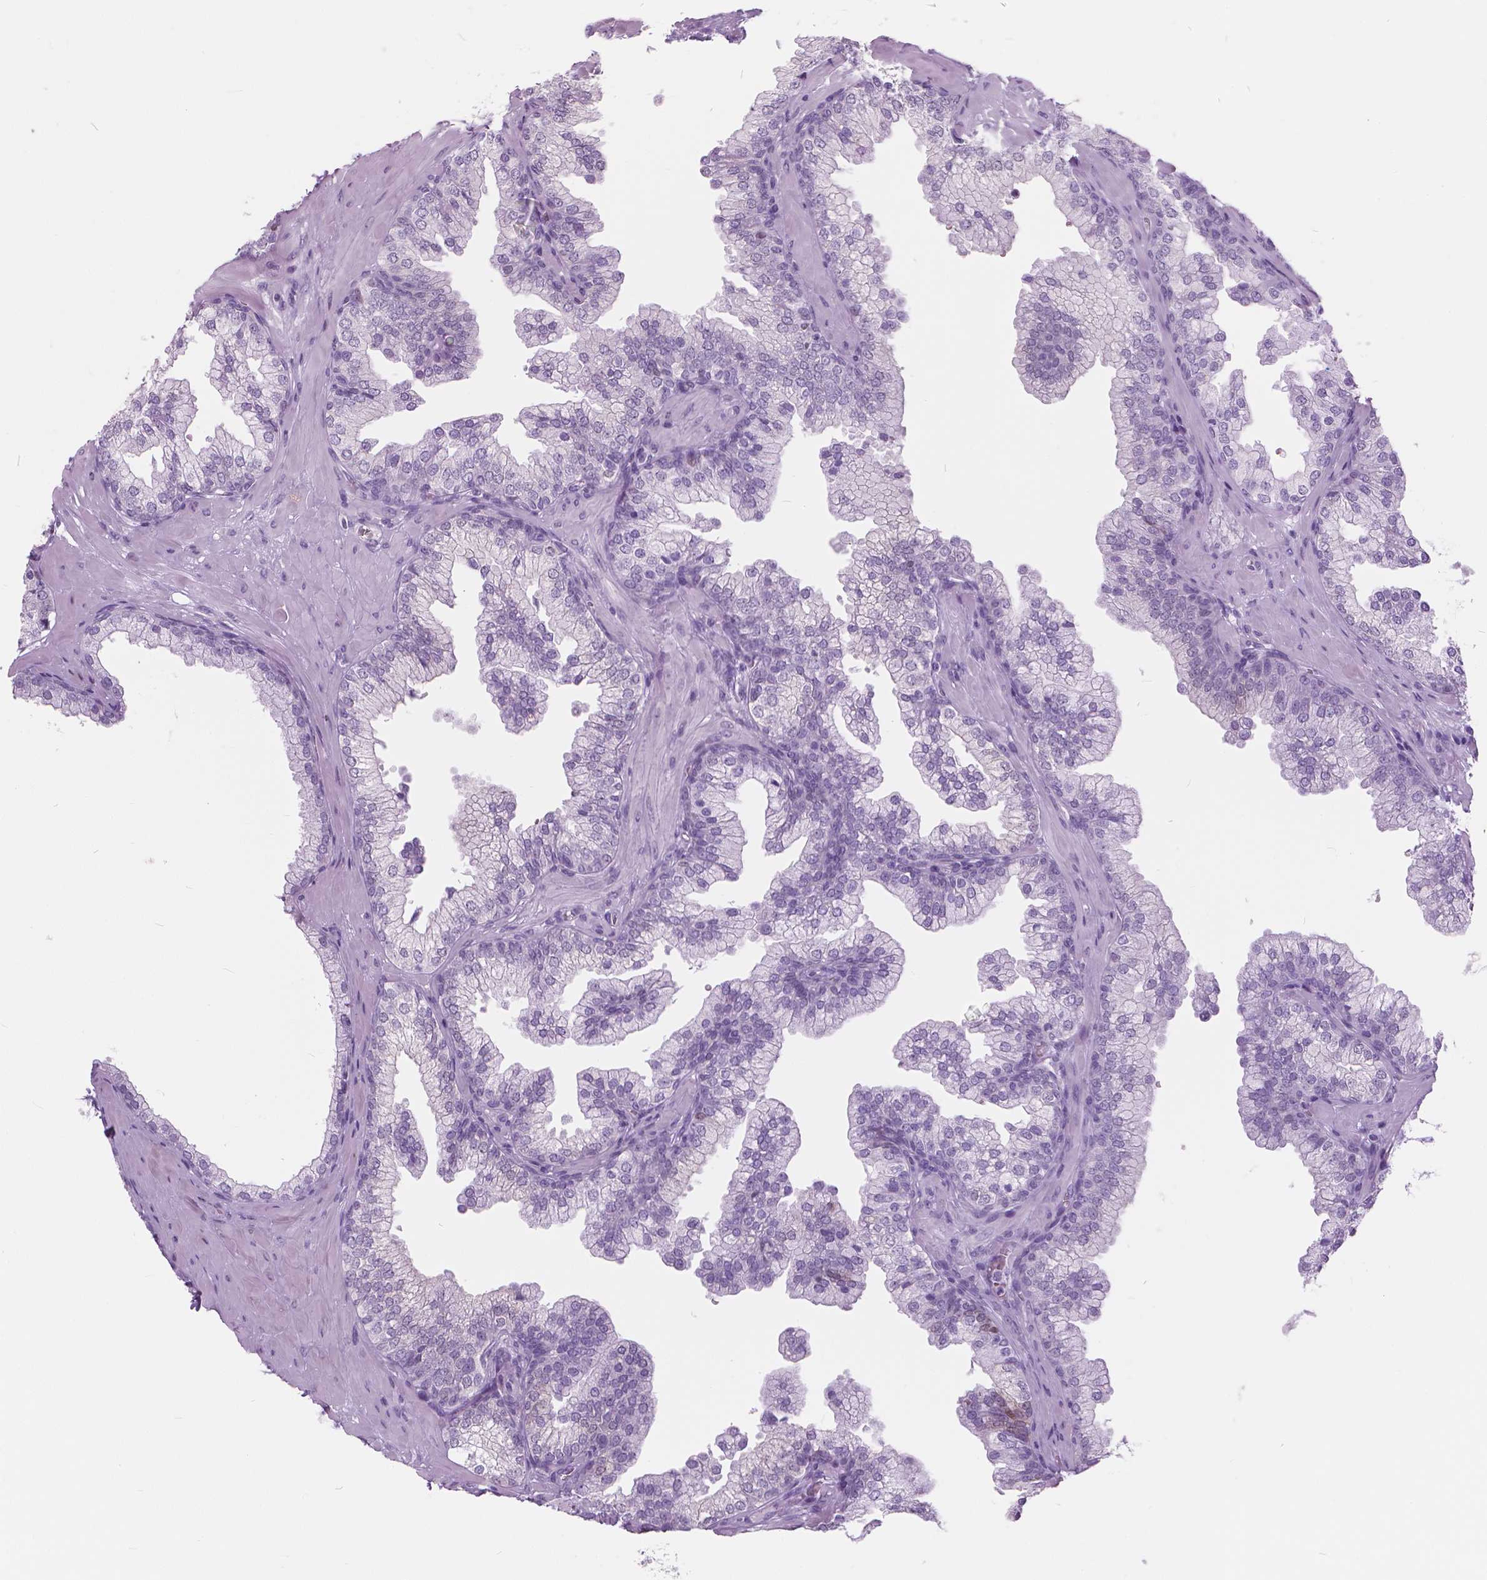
{"staining": {"intensity": "negative", "quantity": "none", "location": "none"}, "tissue": "prostate", "cell_type": "Glandular cells", "image_type": "normal", "snomed": [{"axis": "morphology", "description": "Normal tissue, NOS"}, {"axis": "topography", "description": "Prostate"}, {"axis": "topography", "description": "Peripheral nerve tissue"}], "caption": "Histopathology image shows no protein staining in glandular cells of normal prostate.", "gene": "SFTPD", "patient": {"sex": "male", "age": 61}}